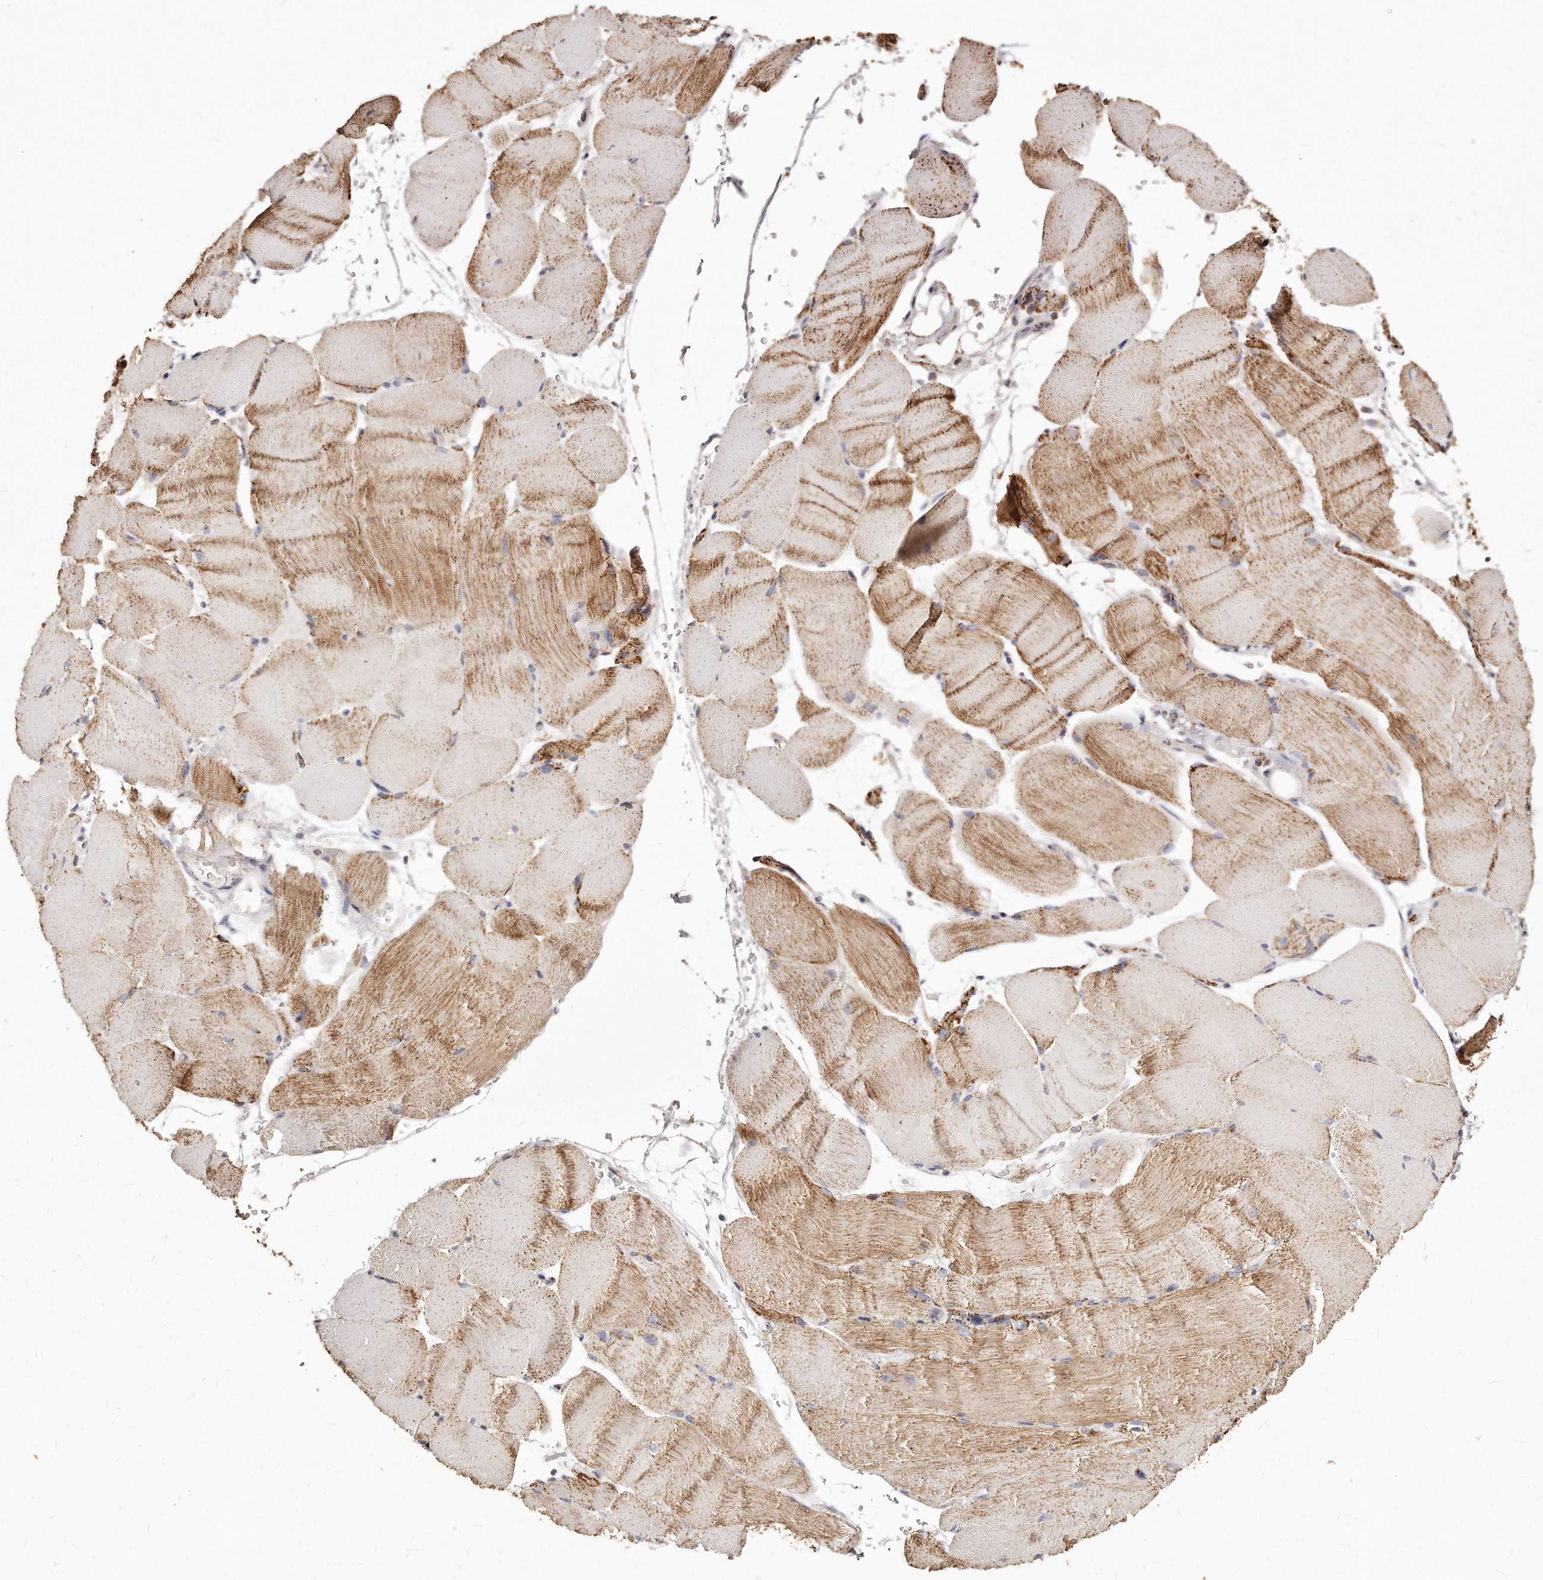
{"staining": {"intensity": "moderate", "quantity": "<25%", "location": "cytoplasmic/membranous"}, "tissue": "skeletal muscle", "cell_type": "Myocytes", "image_type": "normal", "snomed": [{"axis": "morphology", "description": "Normal tissue, NOS"}, {"axis": "topography", "description": "Skeletal muscle"}, {"axis": "topography", "description": "Parathyroid gland"}], "caption": "Skeletal muscle stained for a protein demonstrates moderate cytoplasmic/membranous positivity in myocytes. (Stains: DAB (3,3'-diaminobenzidine) in brown, nuclei in blue, Microscopy: brightfield microscopy at high magnification).", "gene": "RTKN", "patient": {"sex": "female", "age": 37}}